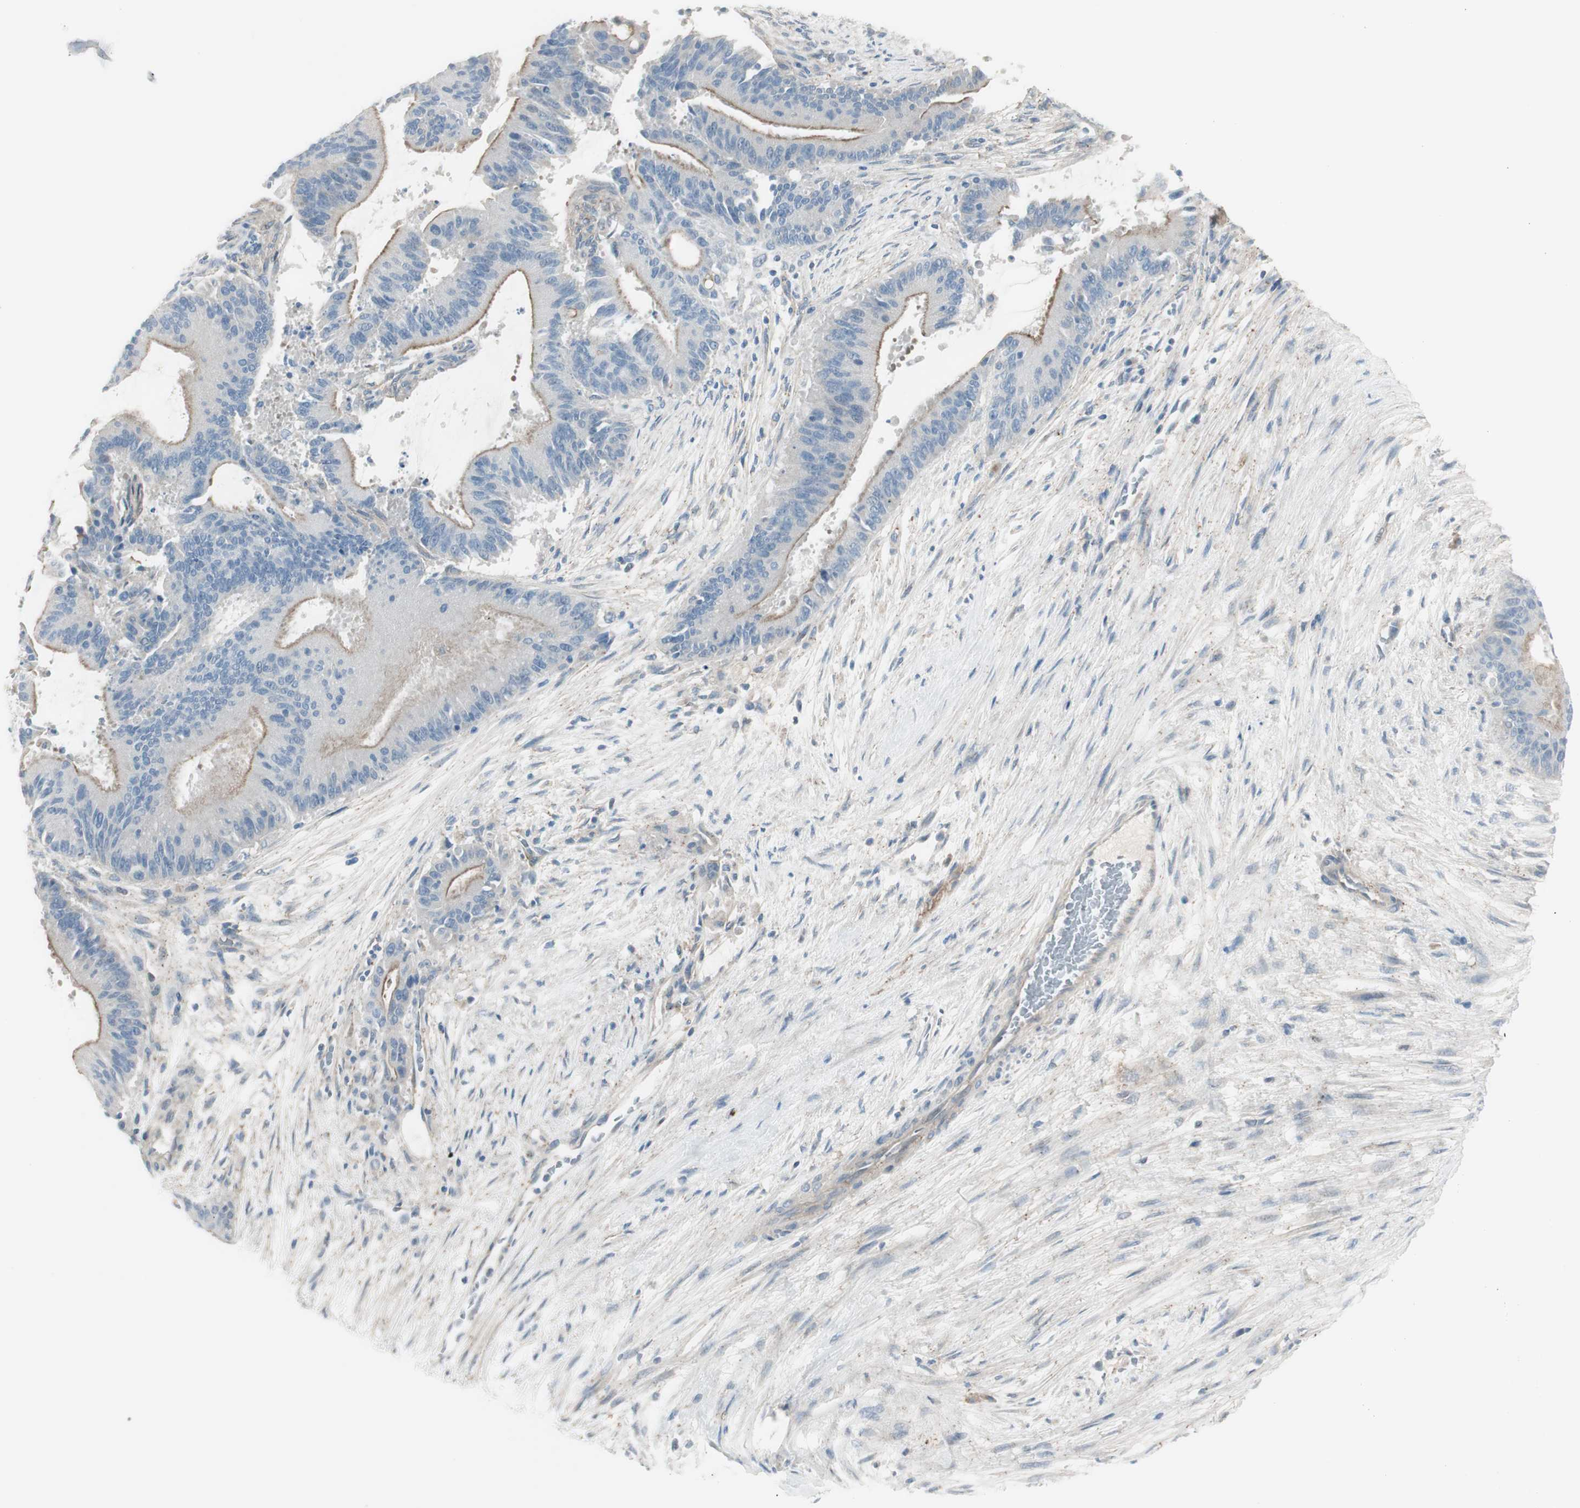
{"staining": {"intensity": "weak", "quantity": ">75%", "location": "cytoplasmic/membranous"}, "tissue": "liver cancer", "cell_type": "Tumor cells", "image_type": "cancer", "snomed": [{"axis": "morphology", "description": "Cholangiocarcinoma"}, {"axis": "topography", "description": "Liver"}], "caption": "Liver cancer stained for a protein (brown) exhibits weak cytoplasmic/membranous positive positivity in approximately >75% of tumor cells.", "gene": "CACNA2D1", "patient": {"sex": "female", "age": 73}}